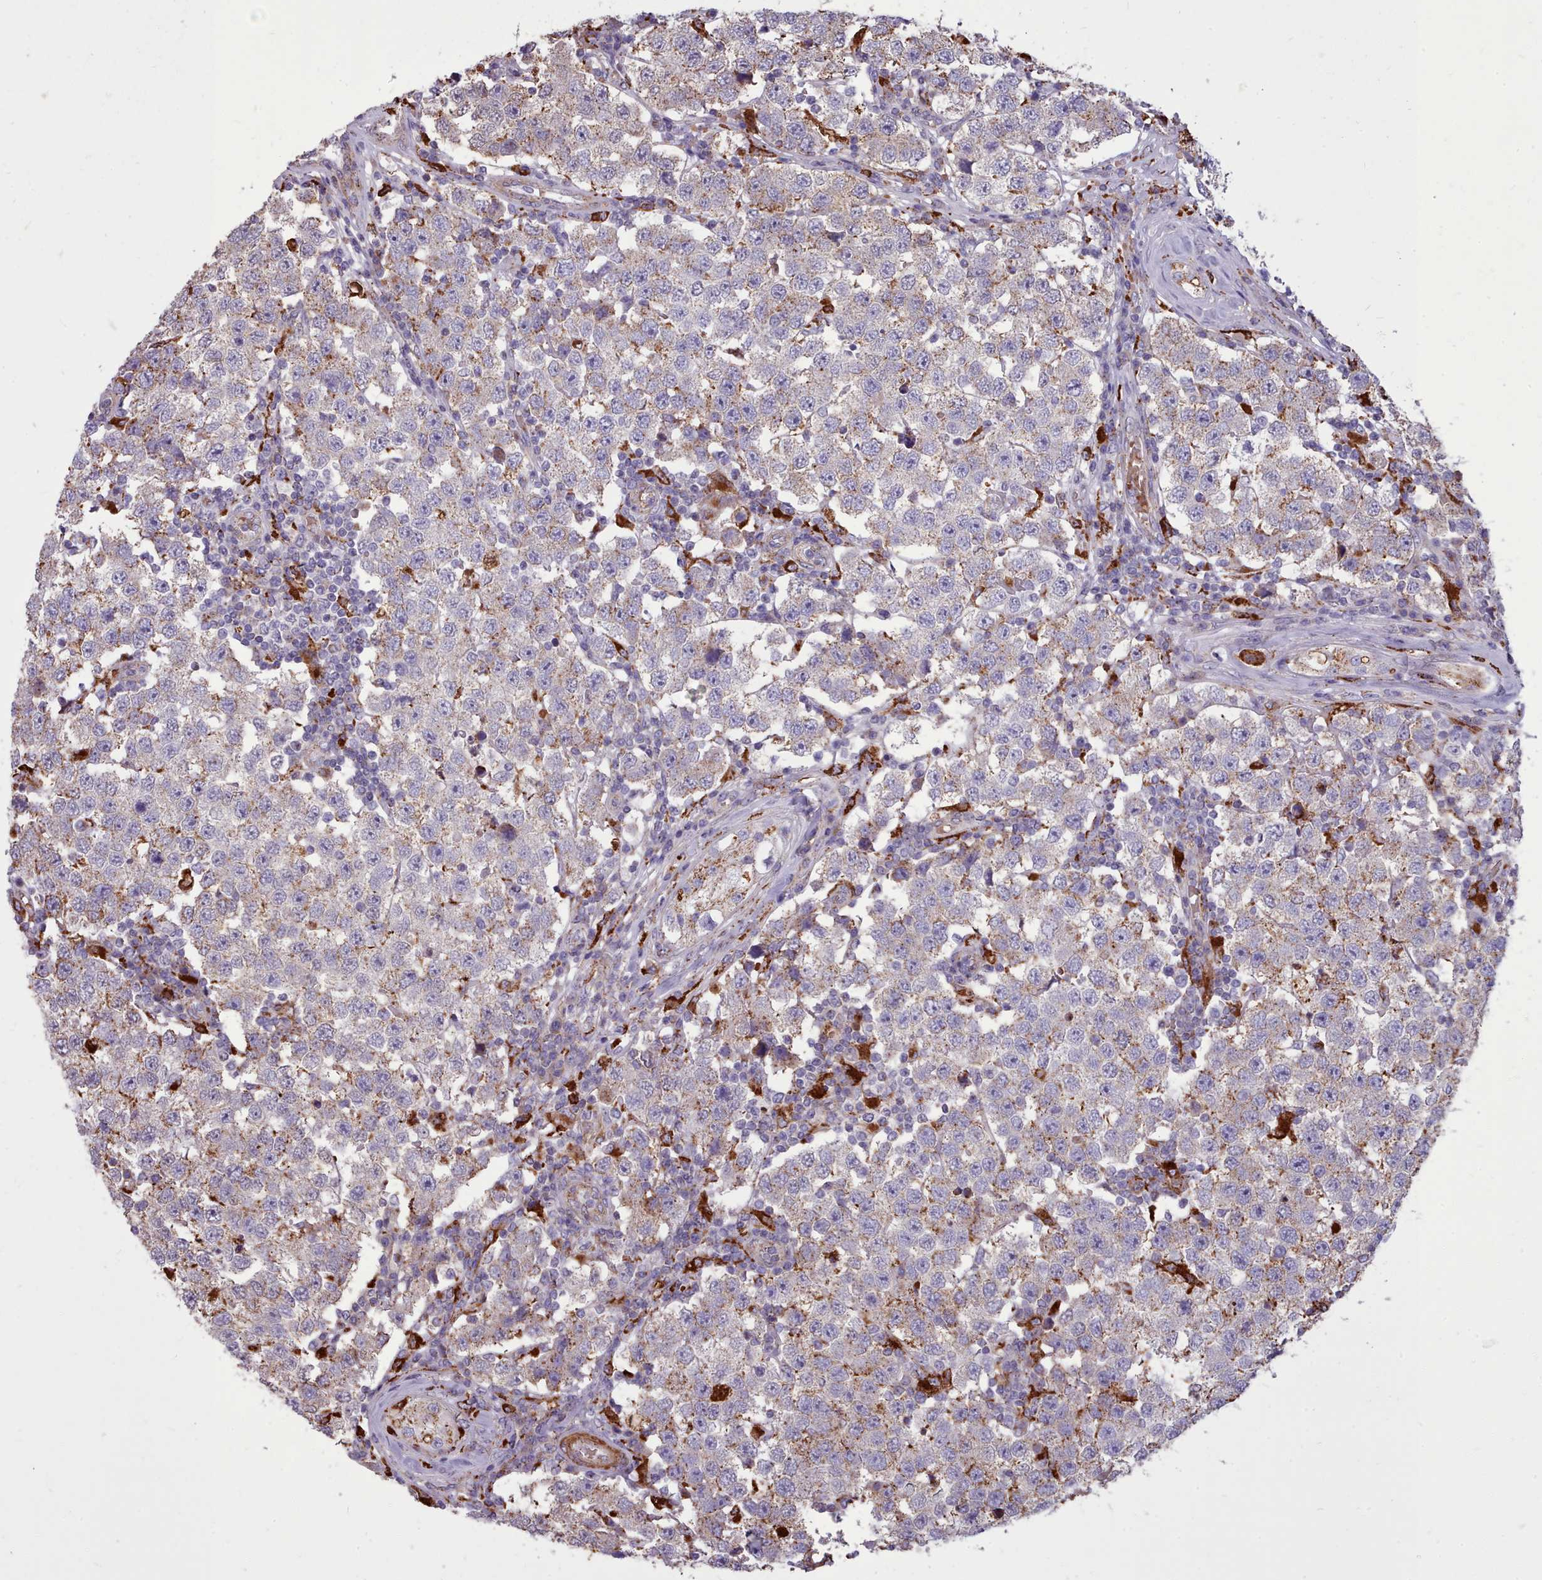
{"staining": {"intensity": "weak", "quantity": "25%-75%", "location": "cytoplasmic/membranous"}, "tissue": "testis cancer", "cell_type": "Tumor cells", "image_type": "cancer", "snomed": [{"axis": "morphology", "description": "Seminoma, NOS"}, {"axis": "topography", "description": "Testis"}], "caption": "Immunohistochemical staining of testis cancer (seminoma) shows low levels of weak cytoplasmic/membranous protein expression in about 25%-75% of tumor cells.", "gene": "PACSIN3", "patient": {"sex": "male", "age": 34}}